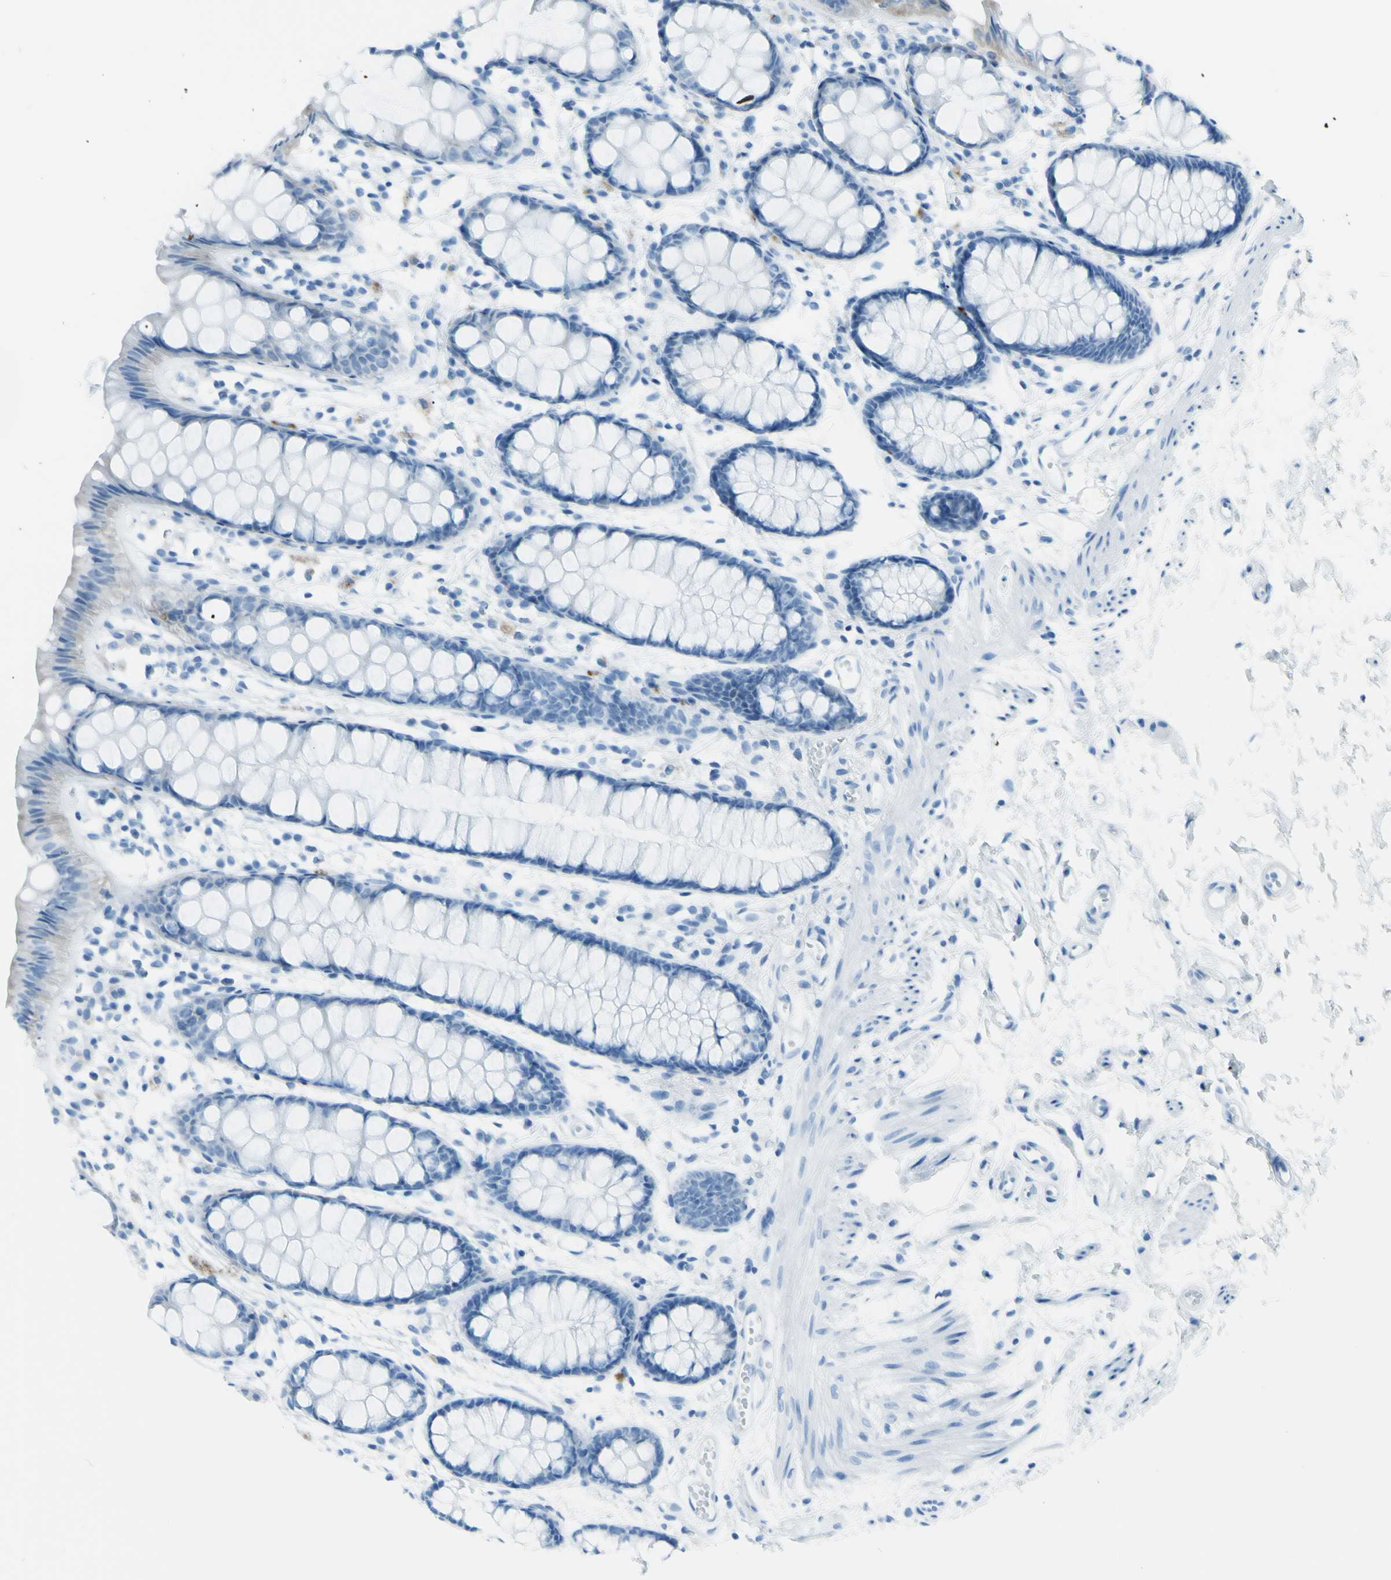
{"staining": {"intensity": "negative", "quantity": "none", "location": "none"}, "tissue": "rectum", "cell_type": "Glandular cells", "image_type": "normal", "snomed": [{"axis": "morphology", "description": "Normal tissue, NOS"}, {"axis": "topography", "description": "Rectum"}], "caption": "Histopathology image shows no protein staining in glandular cells of benign rectum.", "gene": "AFP", "patient": {"sex": "female", "age": 66}}